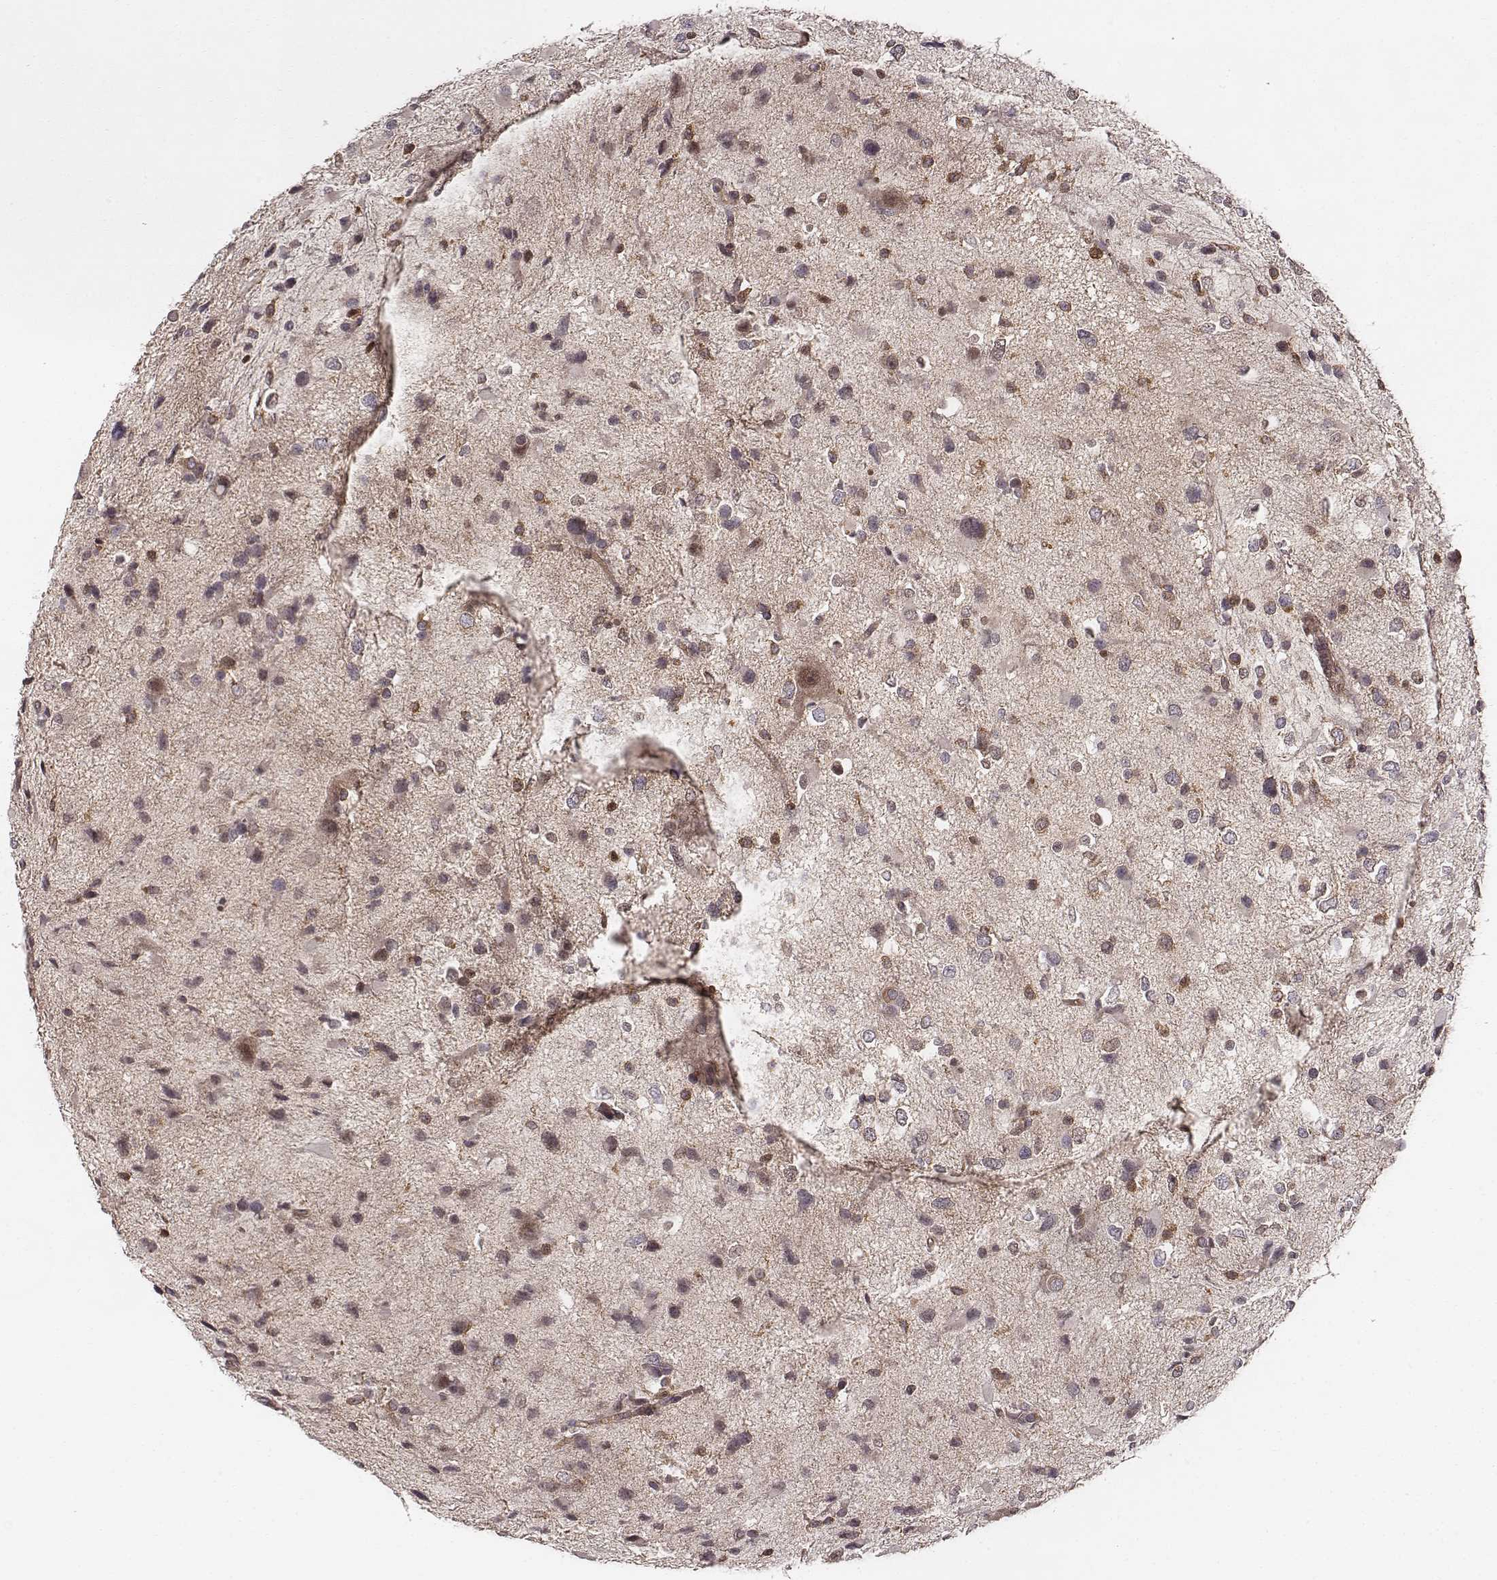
{"staining": {"intensity": "weak", "quantity": "<25%", "location": "cytoplasmic/membranous"}, "tissue": "glioma", "cell_type": "Tumor cells", "image_type": "cancer", "snomed": [{"axis": "morphology", "description": "Glioma, malignant, Low grade"}, {"axis": "topography", "description": "Brain"}], "caption": "This is a micrograph of immunohistochemistry (IHC) staining of glioma, which shows no positivity in tumor cells.", "gene": "VPS26A", "patient": {"sex": "female", "age": 32}}